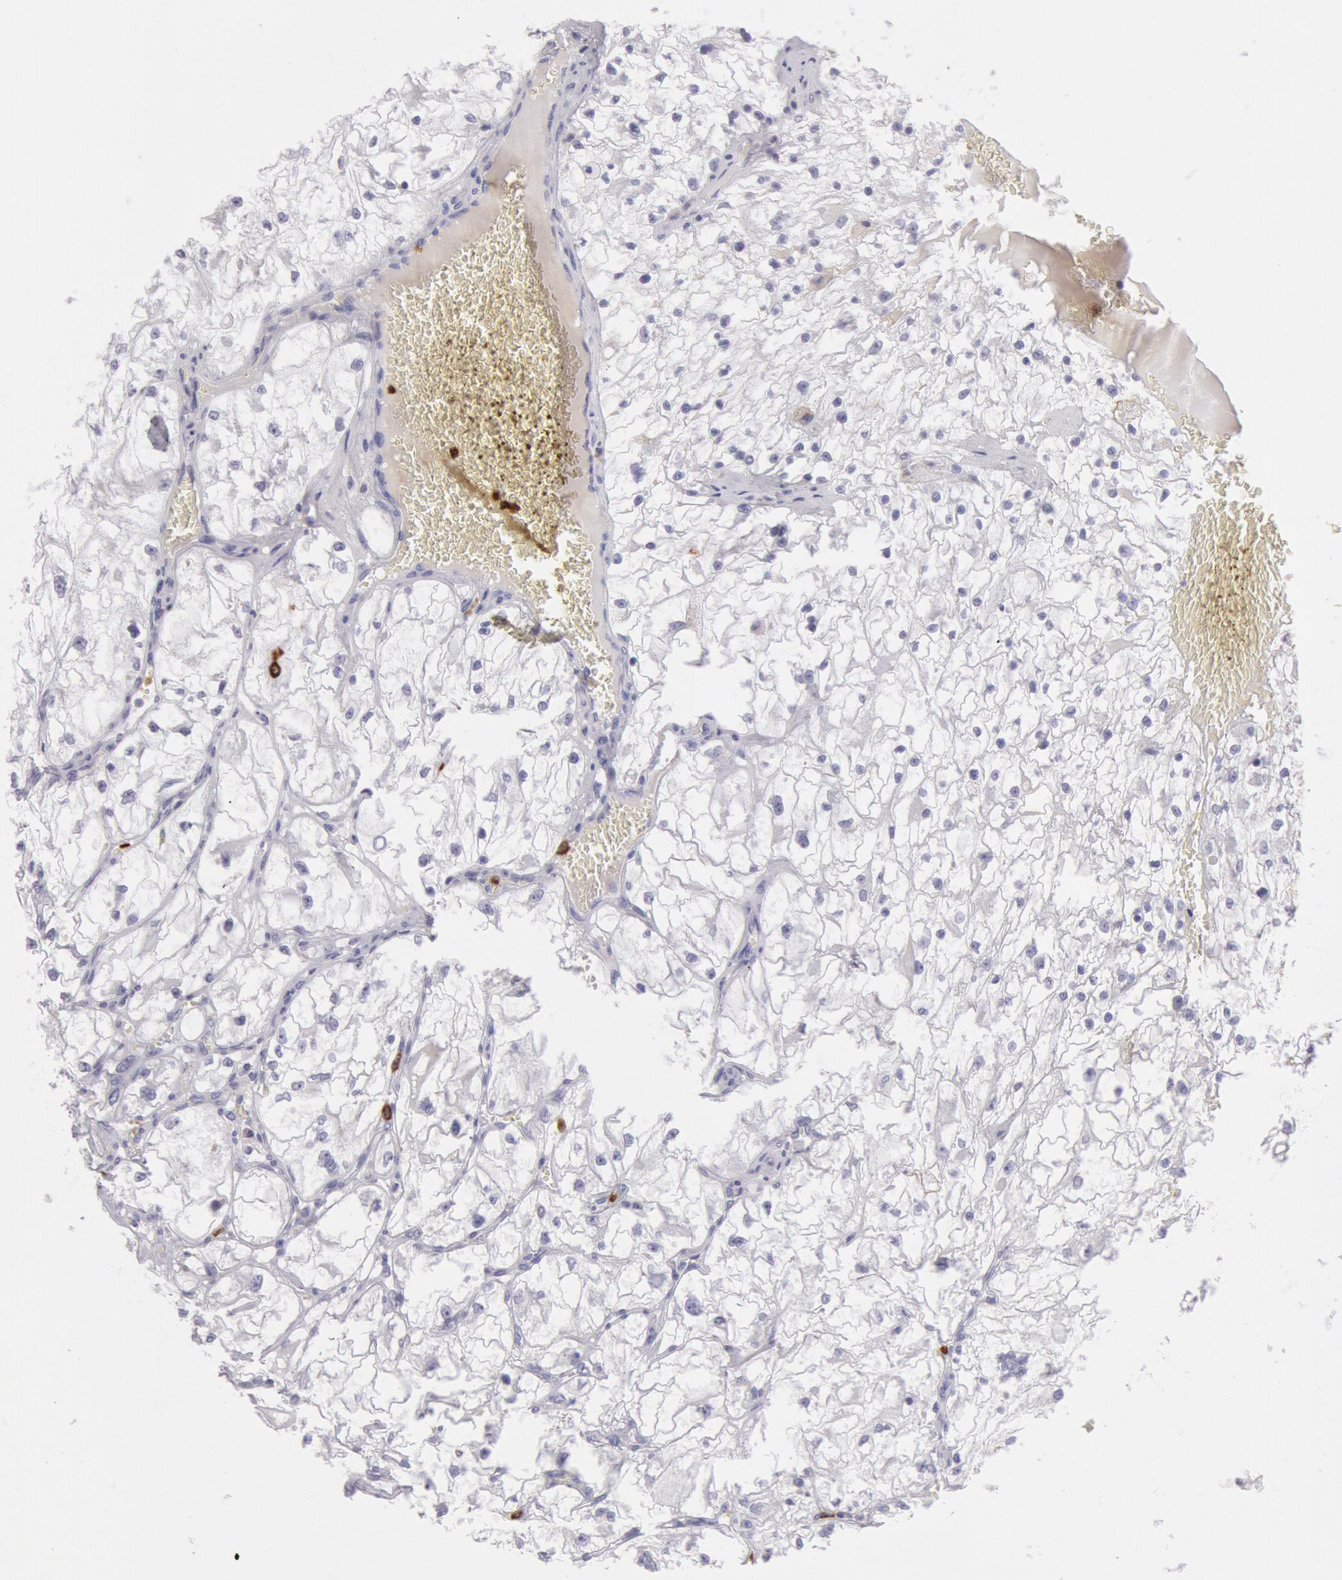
{"staining": {"intensity": "negative", "quantity": "none", "location": "none"}, "tissue": "renal cancer", "cell_type": "Tumor cells", "image_type": "cancer", "snomed": [{"axis": "morphology", "description": "Adenocarcinoma, NOS"}, {"axis": "topography", "description": "Kidney"}], "caption": "High magnification brightfield microscopy of renal cancer (adenocarcinoma) stained with DAB (brown) and counterstained with hematoxylin (blue): tumor cells show no significant positivity.", "gene": "FCN1", "patient": {"sex": "male", "age": 61}}